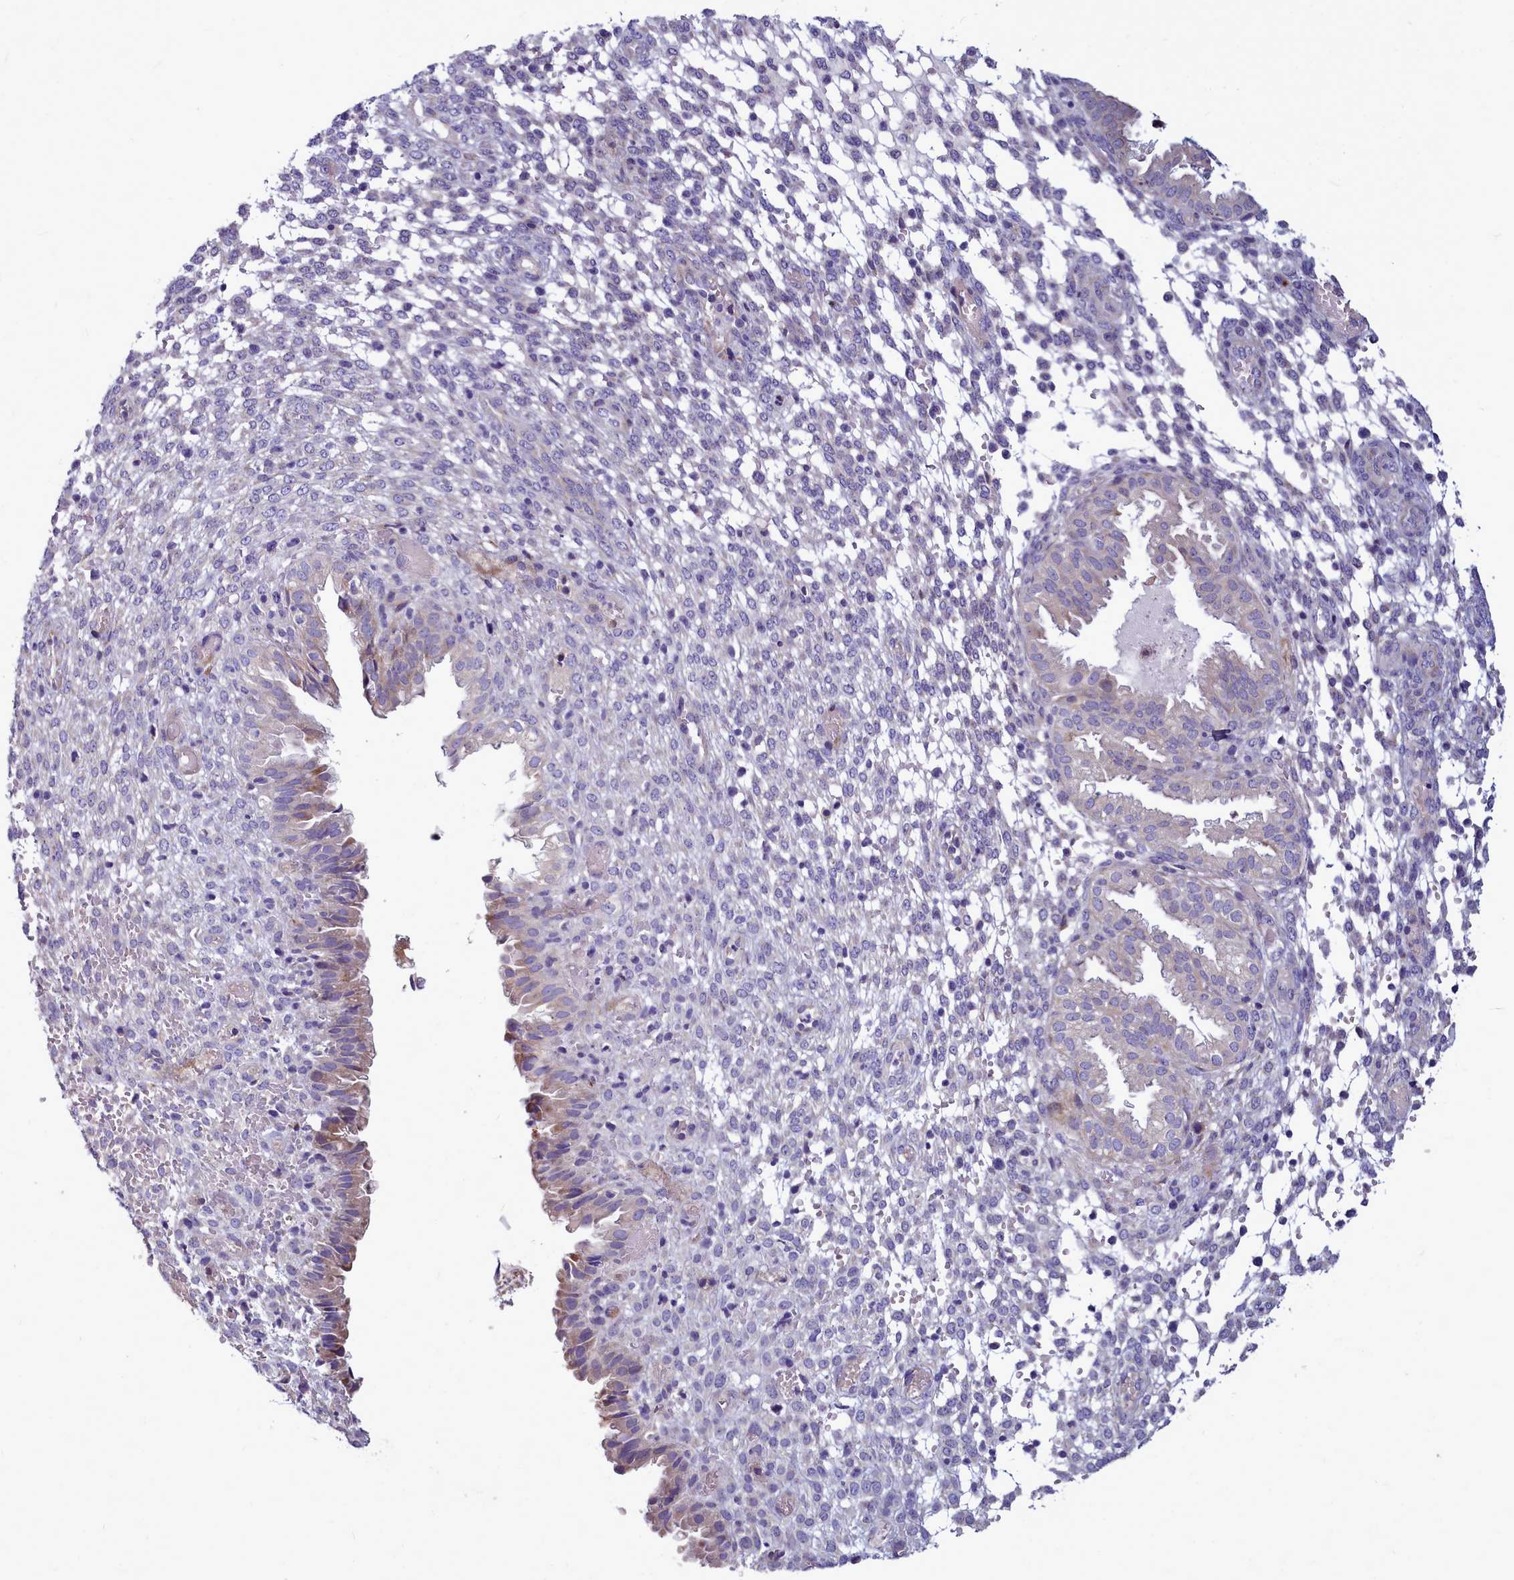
{"staining": {"intensity": "negative", "quantity": "none", "location": "none"}, "tissue": "endometrium", "cell_type": "Cells in endometrial stroma", "image_type": "normal", "snomed": [{"axis": "morphology", "description": "Normal tissue, NOS"}, {"axis": "topography", "description": "Endometrium"}], "caption": "Unremarkable endometrium was stained to show a protein in brown. There is no significant staining in cells in endometrial stroma.", "gene": "SMPD4", "patient": {"sex": "female", "age": 33}}